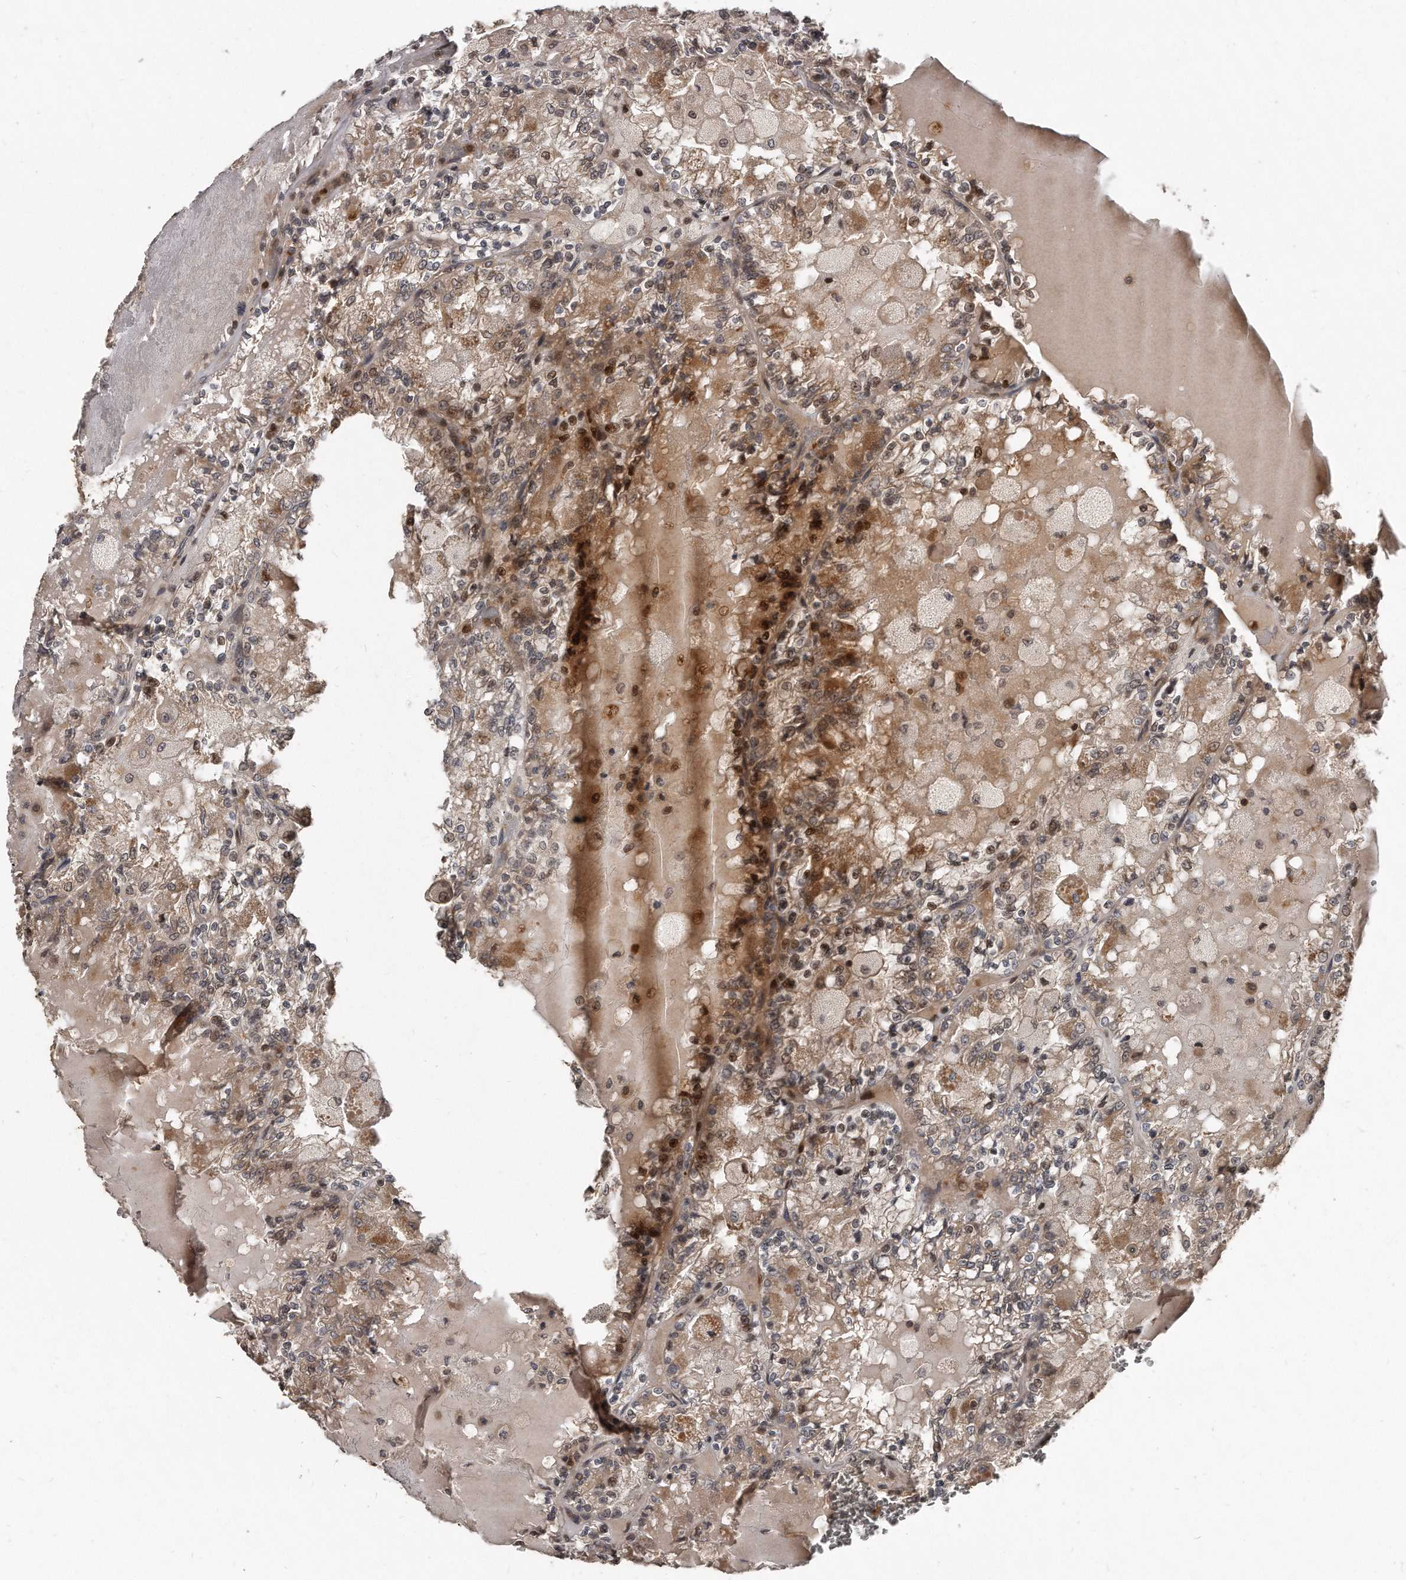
{"staining": {"intensity": "moderate", "quantity": "<25%", "location": "nuclear"}, "tissue": "renal cancer", "cell_type": "Tumor cells", "image_type": "cancer", "snomed": [{"axis": "morphology", "description": "Adenocarcinoma, NOS"}, {"axis": "topography", "description": "Kidney"}], "caption": "Human renal adenocarcinoma stained with a brown dye reveals moderate nuclear positive positivity in about <25% of tumor cells.", "gene": "GCH1", "patient": {"sex": "female", "age": 56}}